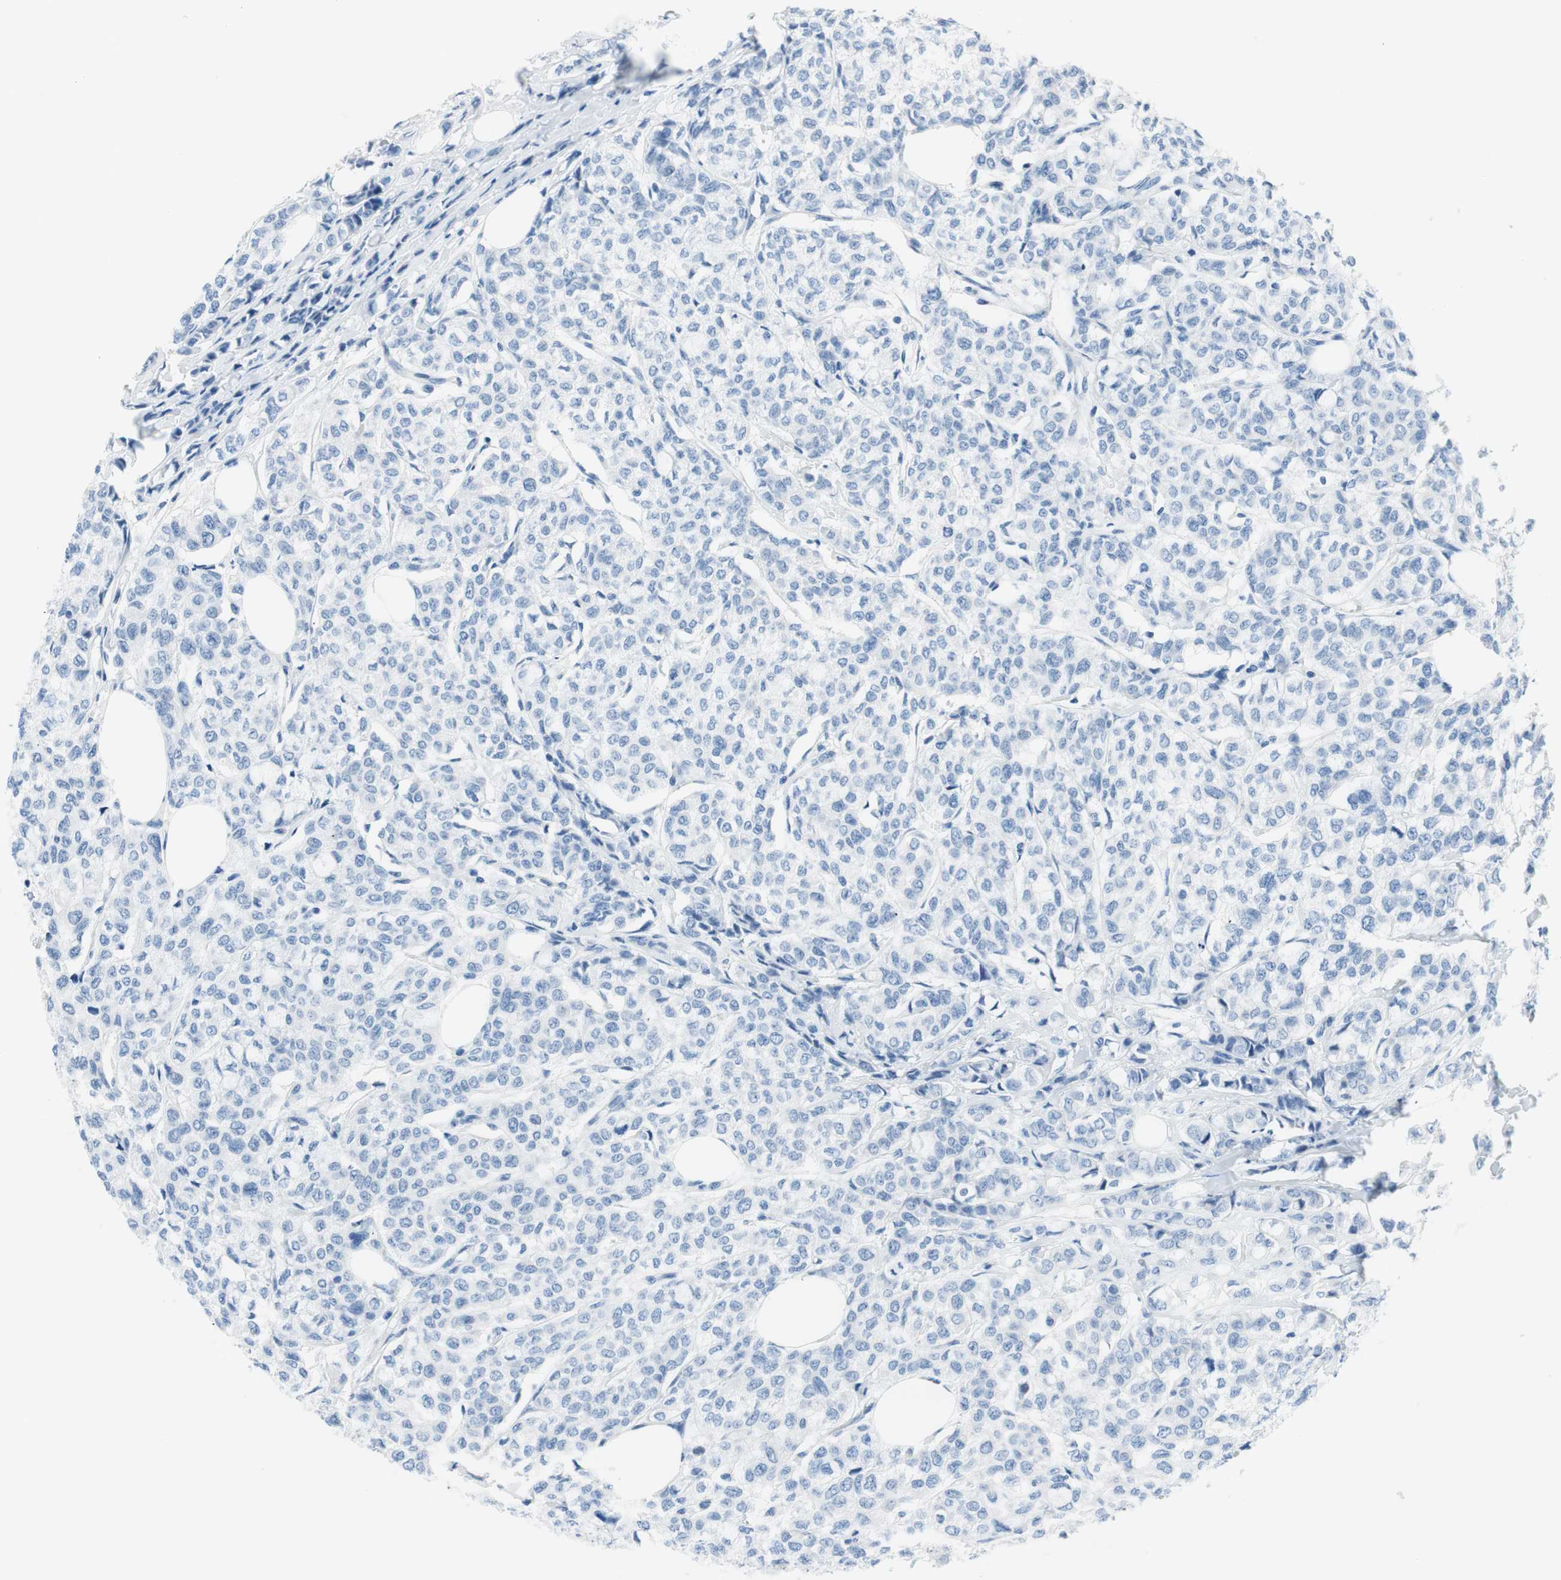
{"staining": {"intensity": "negative", "quantity": "none", "location": "none"}, "tissue": "breast cancer", "cell_type": "Tumor cells", "image_type": "cancer", "snomed": [{"axis": "morphology", "description": "Lobular carcinoma"}, {"axis": "topography", "description": "Breast"}], "caption": "An immunohistochemistry photomicrograph of breast cancer (lobular carcinoma) is shown. There is no staining in tumor cells of breast cancer (lobular carcinoma).", "gene": "EVA1A", "patient": {"sex": "female", "age": 60}}